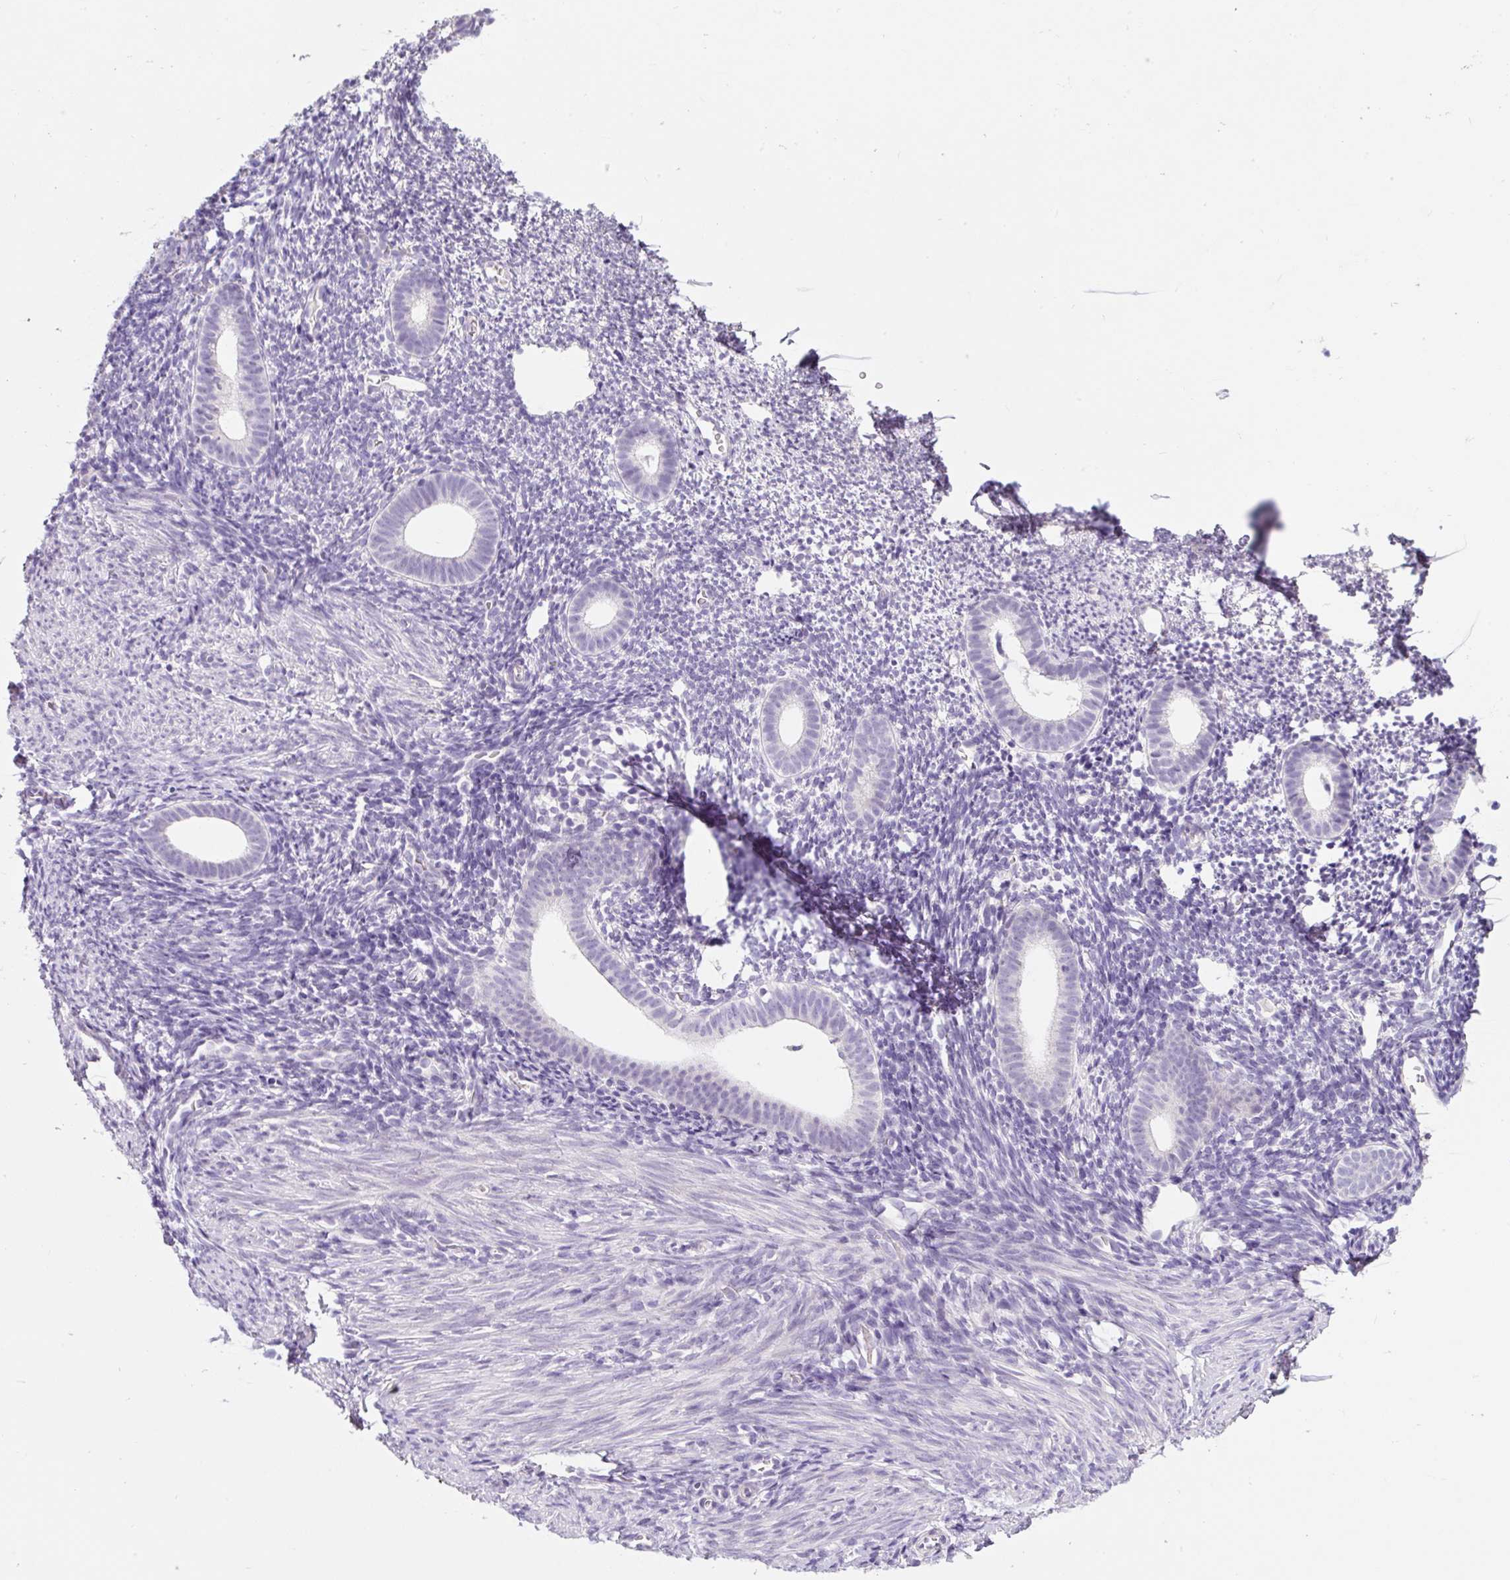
{"staining": {"intensity": "negative", "quantity": "none", "location": "none"}, "tissue": "endometrium", "cell_type": "Cells in endometrial stroma", "image_type": "normal", "snomed": [{"axis": "morphology", "description": "Normal tissue, NOS"}, {"axis": "topography", "description": "Endometrium"}], "caption": "Immunohistochemistry (IHC) of normal endometrium shows no expression in cells in endometrial stroma.", "gene": "SYP", "patient": {"sex": "female", "age": 39}}